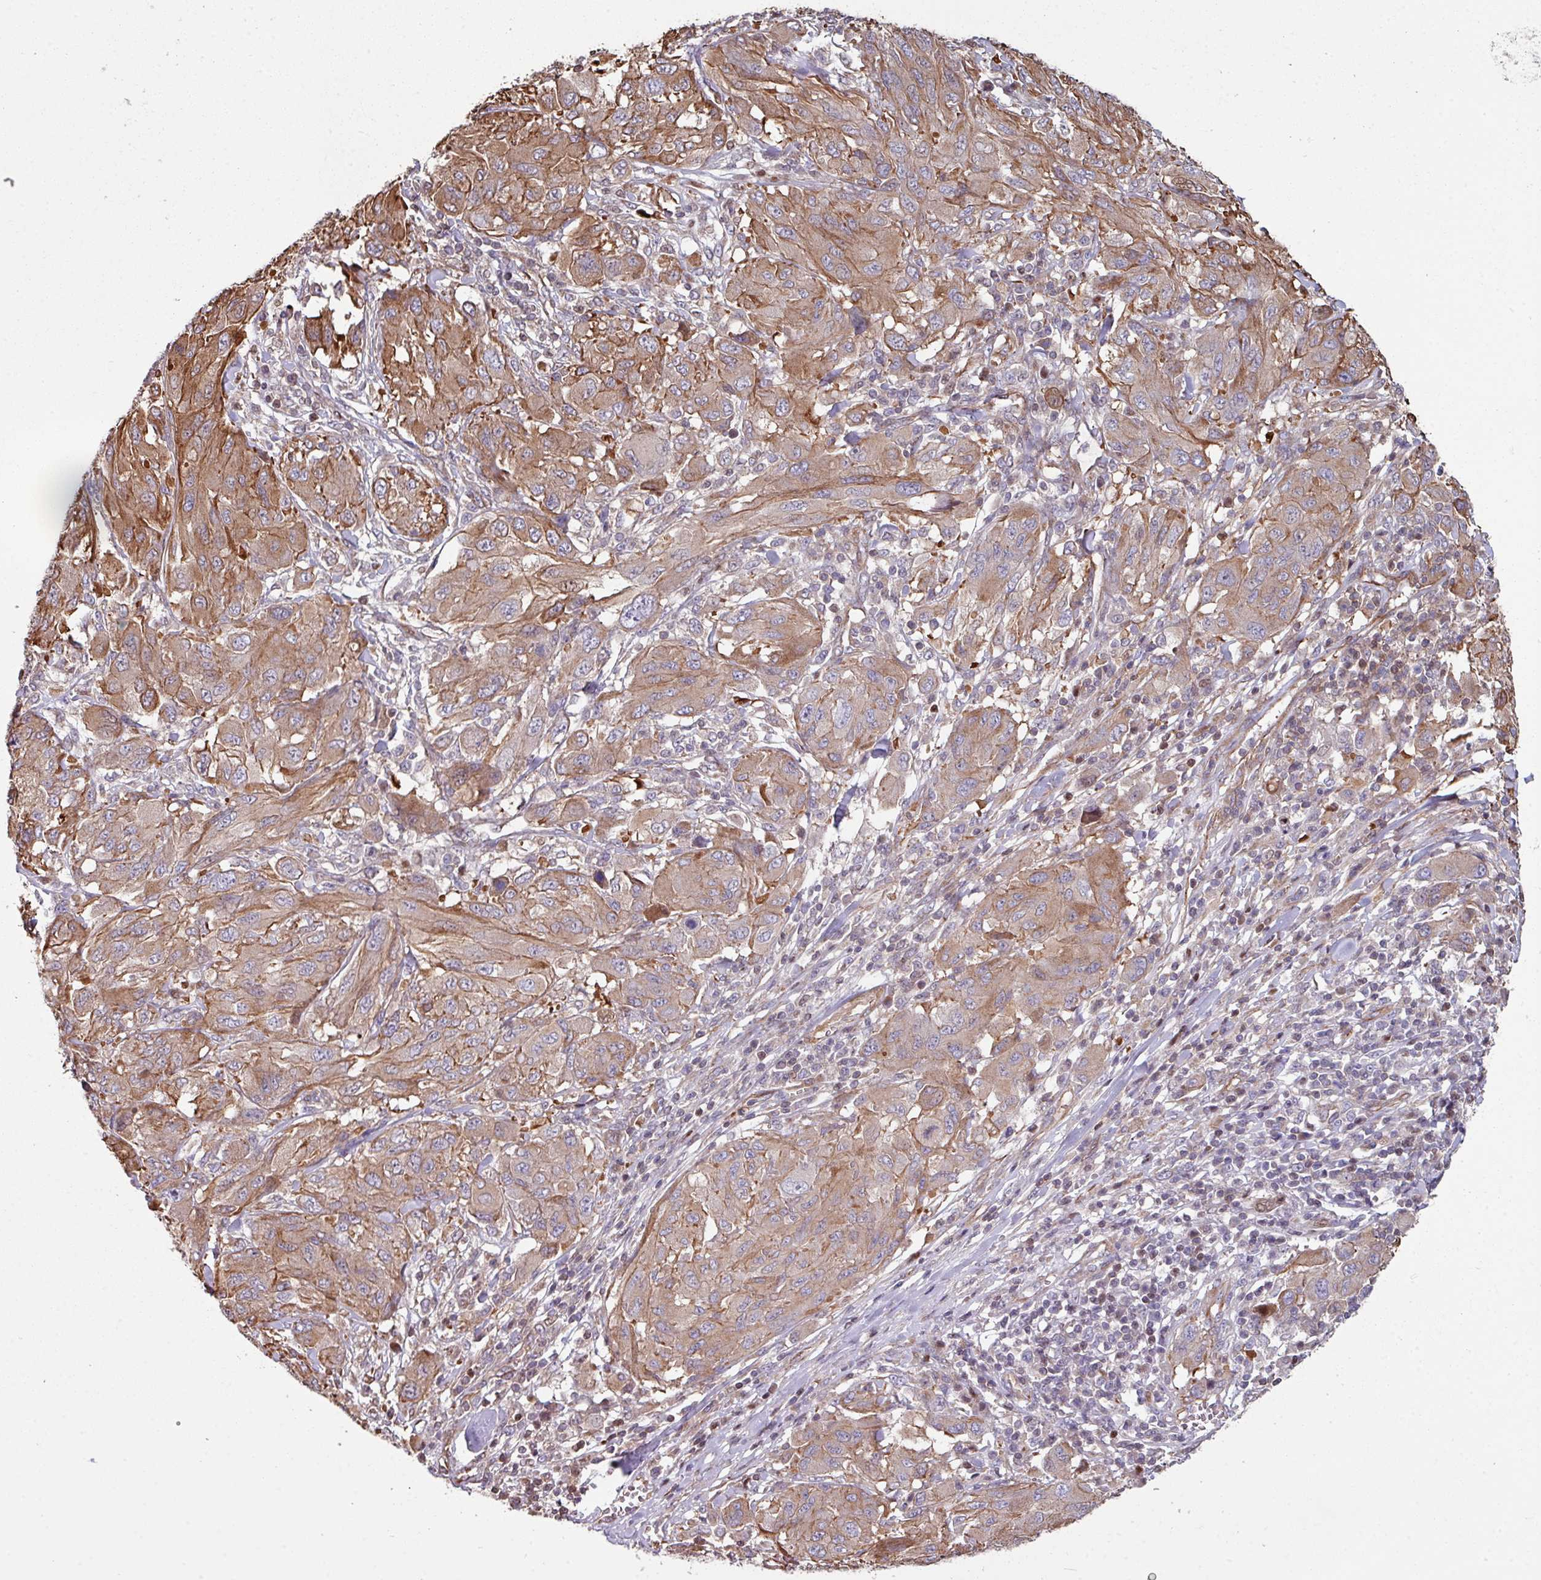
{"staining": {"intensity": "moderate", "quantity": ">75%", "location": "cytoplasmic/membranous"}, "tissue": "melanoma", "cell_type": "Tumor cells", "image_type": "cancer", "snomed": [{"axis": "morphology", "description": "Malignant melanoma, NOS"}, {"axis": "topography", "description": "Skin"}], "caption": "Approximately >75% of tumor cells in melanoma exhibit moderate cytoplasmic/membranous protein positivity as visualized by brown immunohistochemical staining.", "gene": "ANO9", "patient": {"sex": "female", "age": 91}}